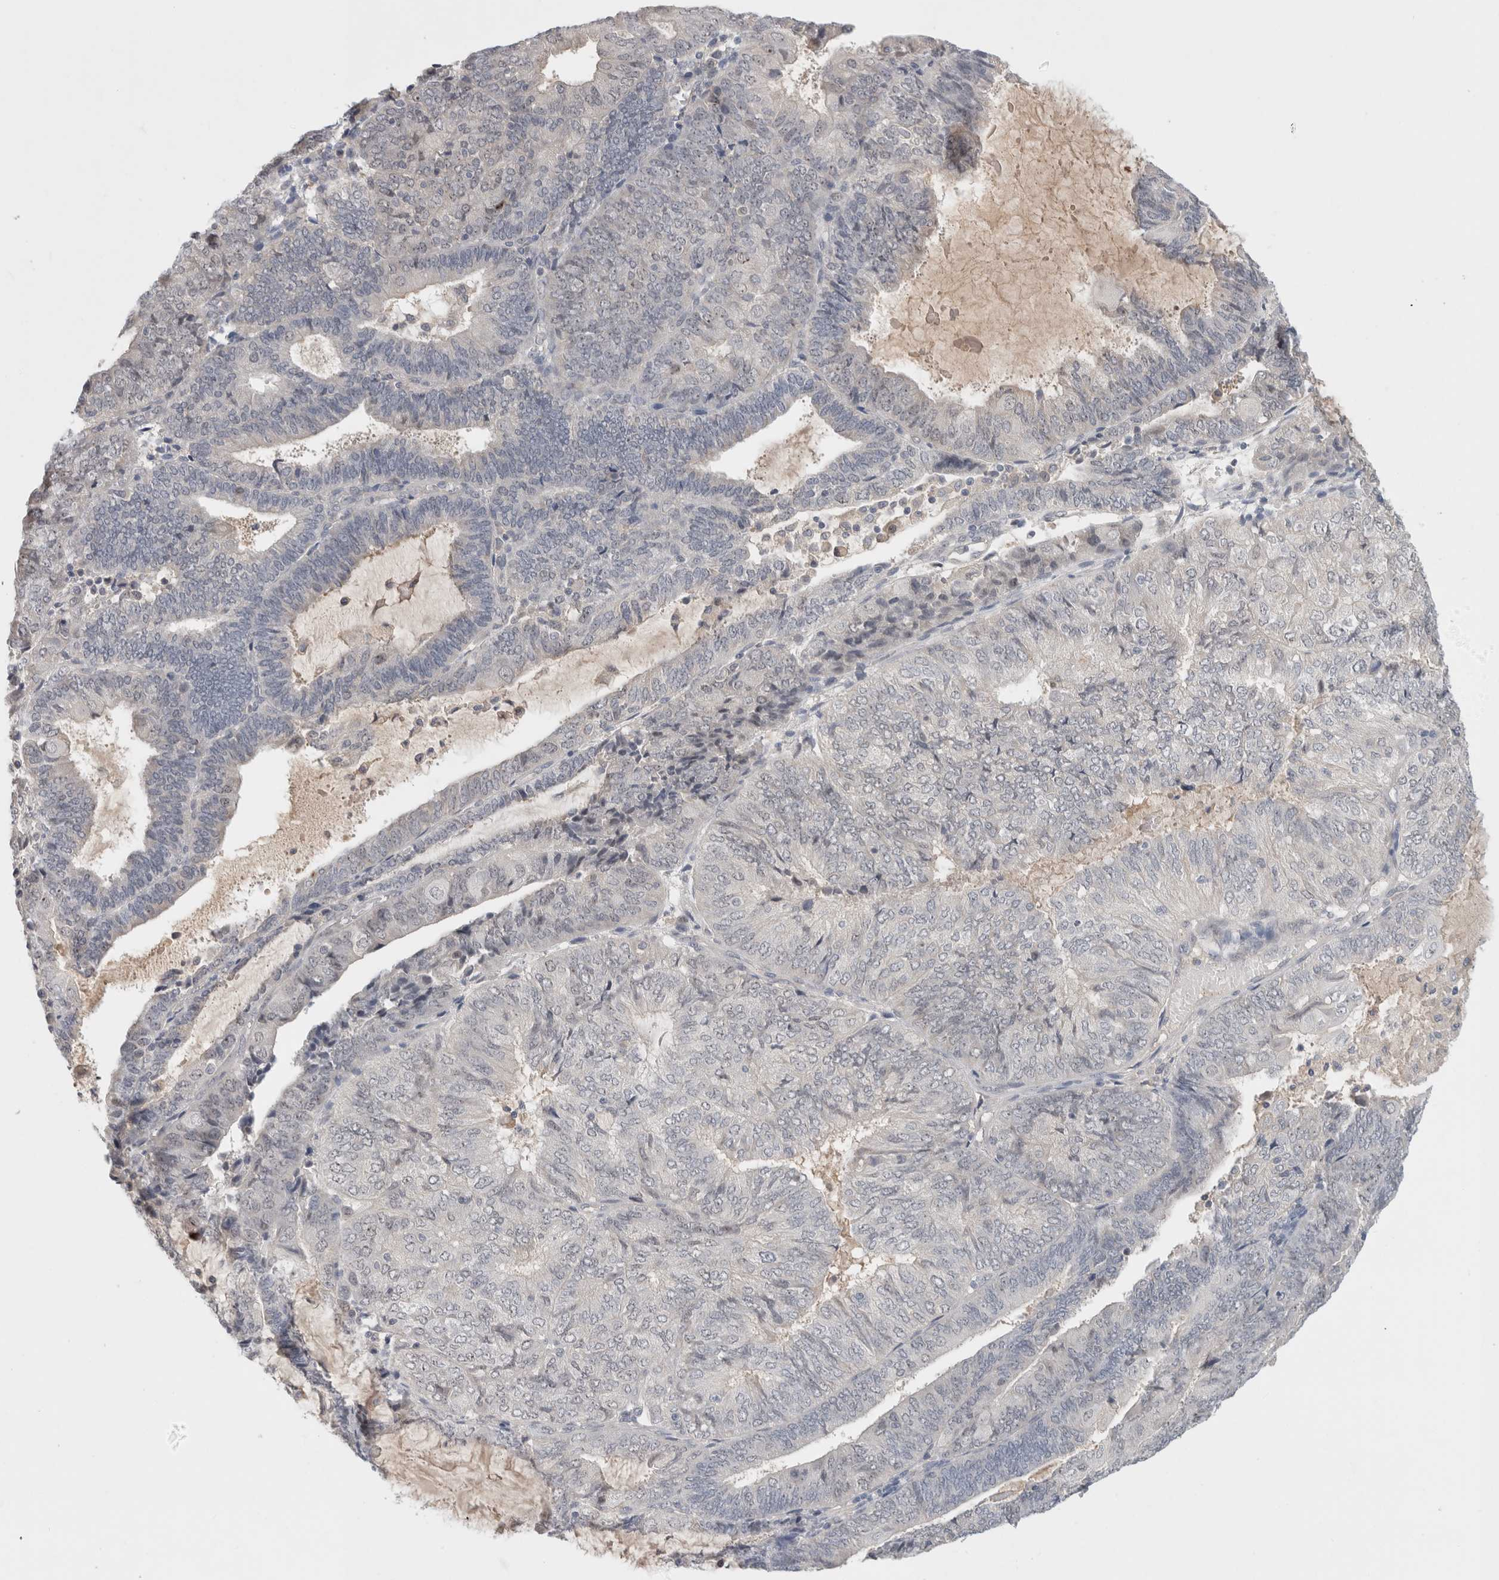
{"staining": {"intensity": "negative", "quantity": "none", "location": "none"}, "tissue": "endometrial cancer", "cell_type": "Tumor cells", "image_type": "cancer", "snomed": [{"axis": "morphology", "description": "Adenocarcinoma, NOS"}, {"axis": "topography", "description": "Endometrium"}], "caption": "Immunohistochemical staining of endometrial cancer displays no significant expression in tumor cells.", "gene": "HCN3", "patient": {"sex": "female", "age": 81}}